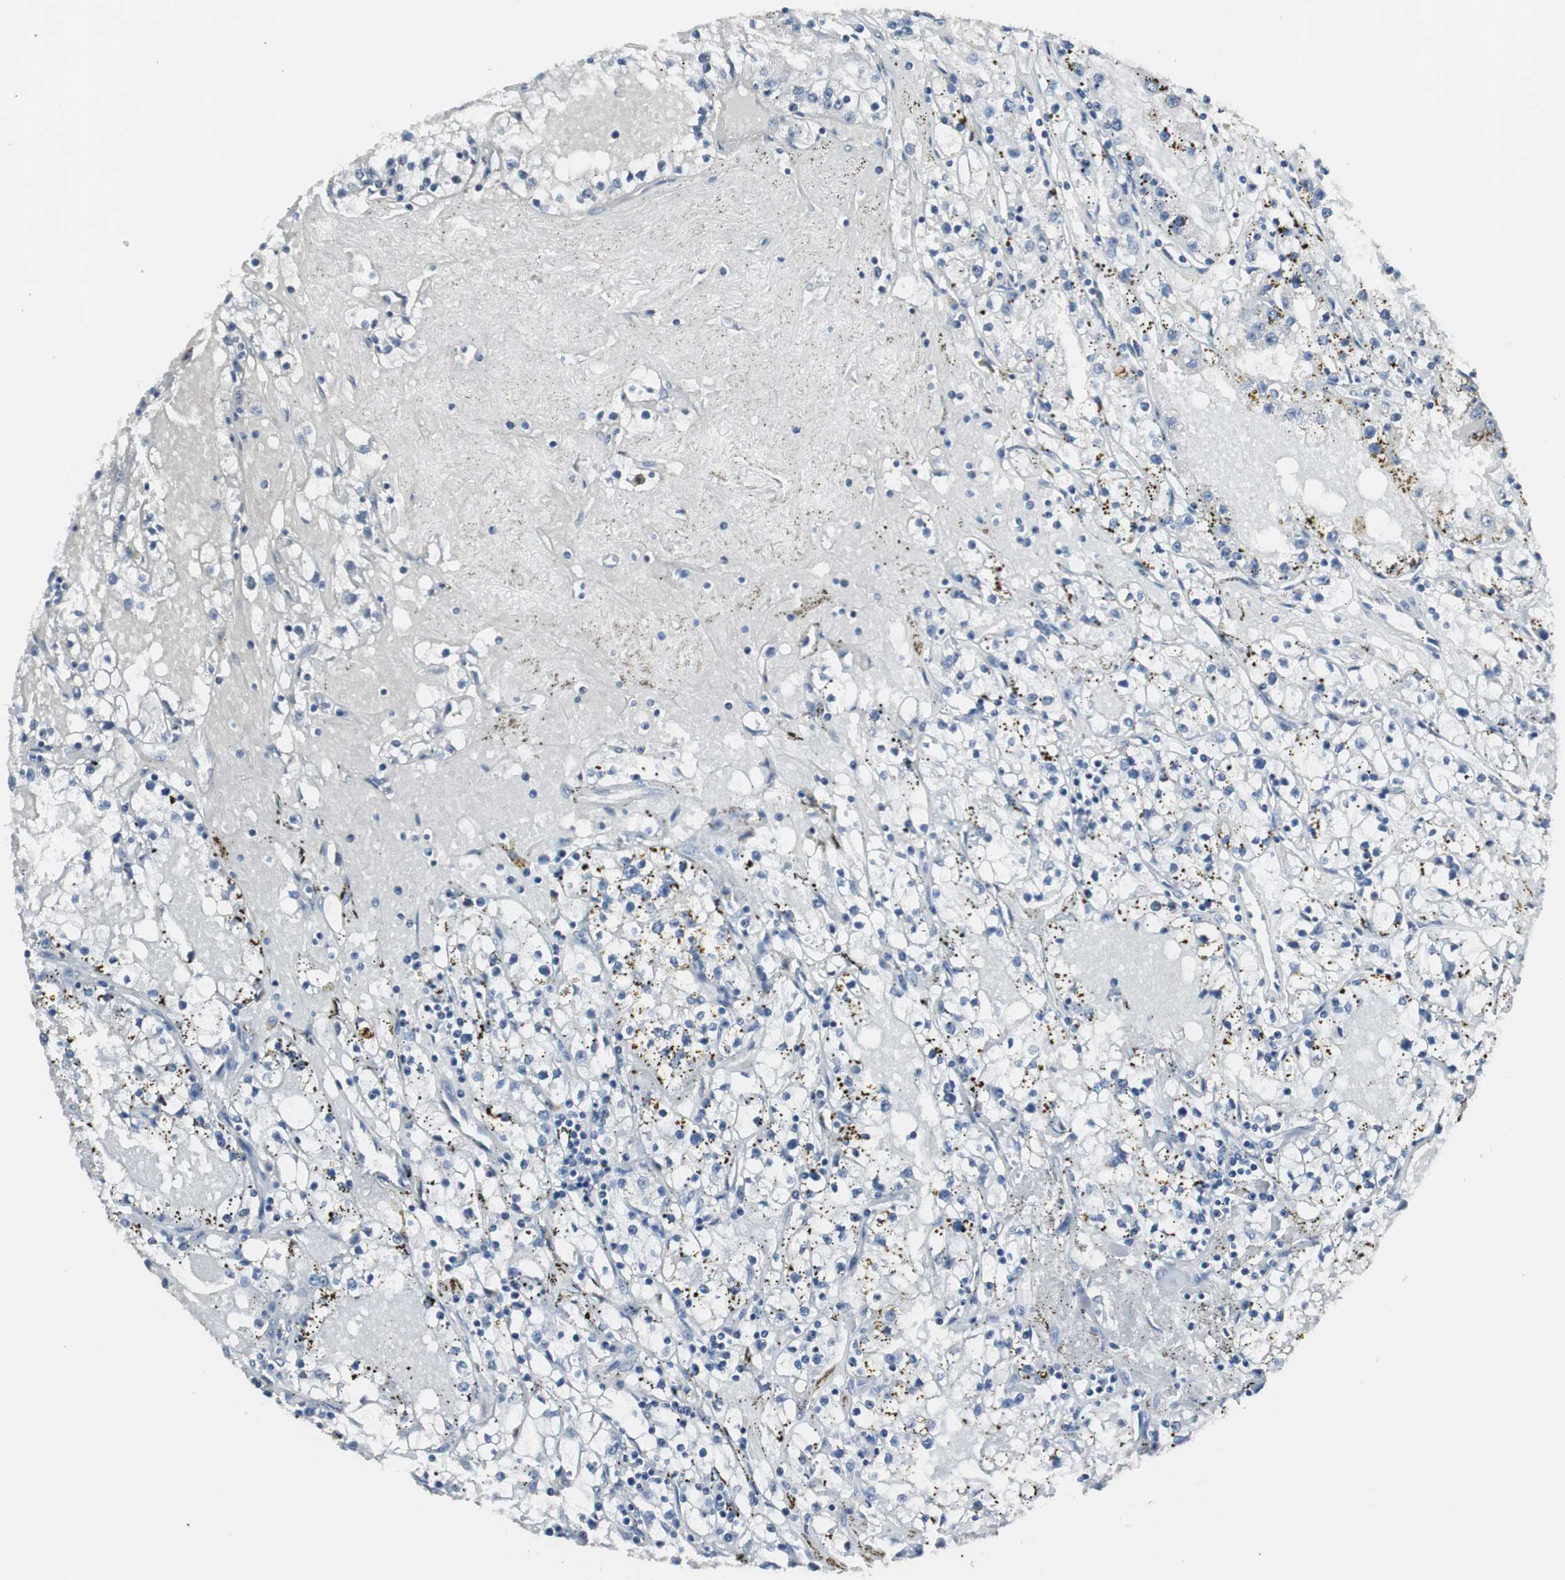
{"staining": {"intensity": "negative", "quantity": "none", "location": "none"}, "tissue": "renal cancer", "cell_type": "Tumor cells", "image_type": "cancer", "snomed": [{"axis": "morphology", "description": "Adenocarcinoma, NOS"}, {"axis": "topography", "description": "Kidney"}], "caption": "Immunohistochemistry of renal adenocarcinoma demonstrates no expression in tumor cells.", "gene": "SOX30", "patient": {"sex": "male", "age": 56}}